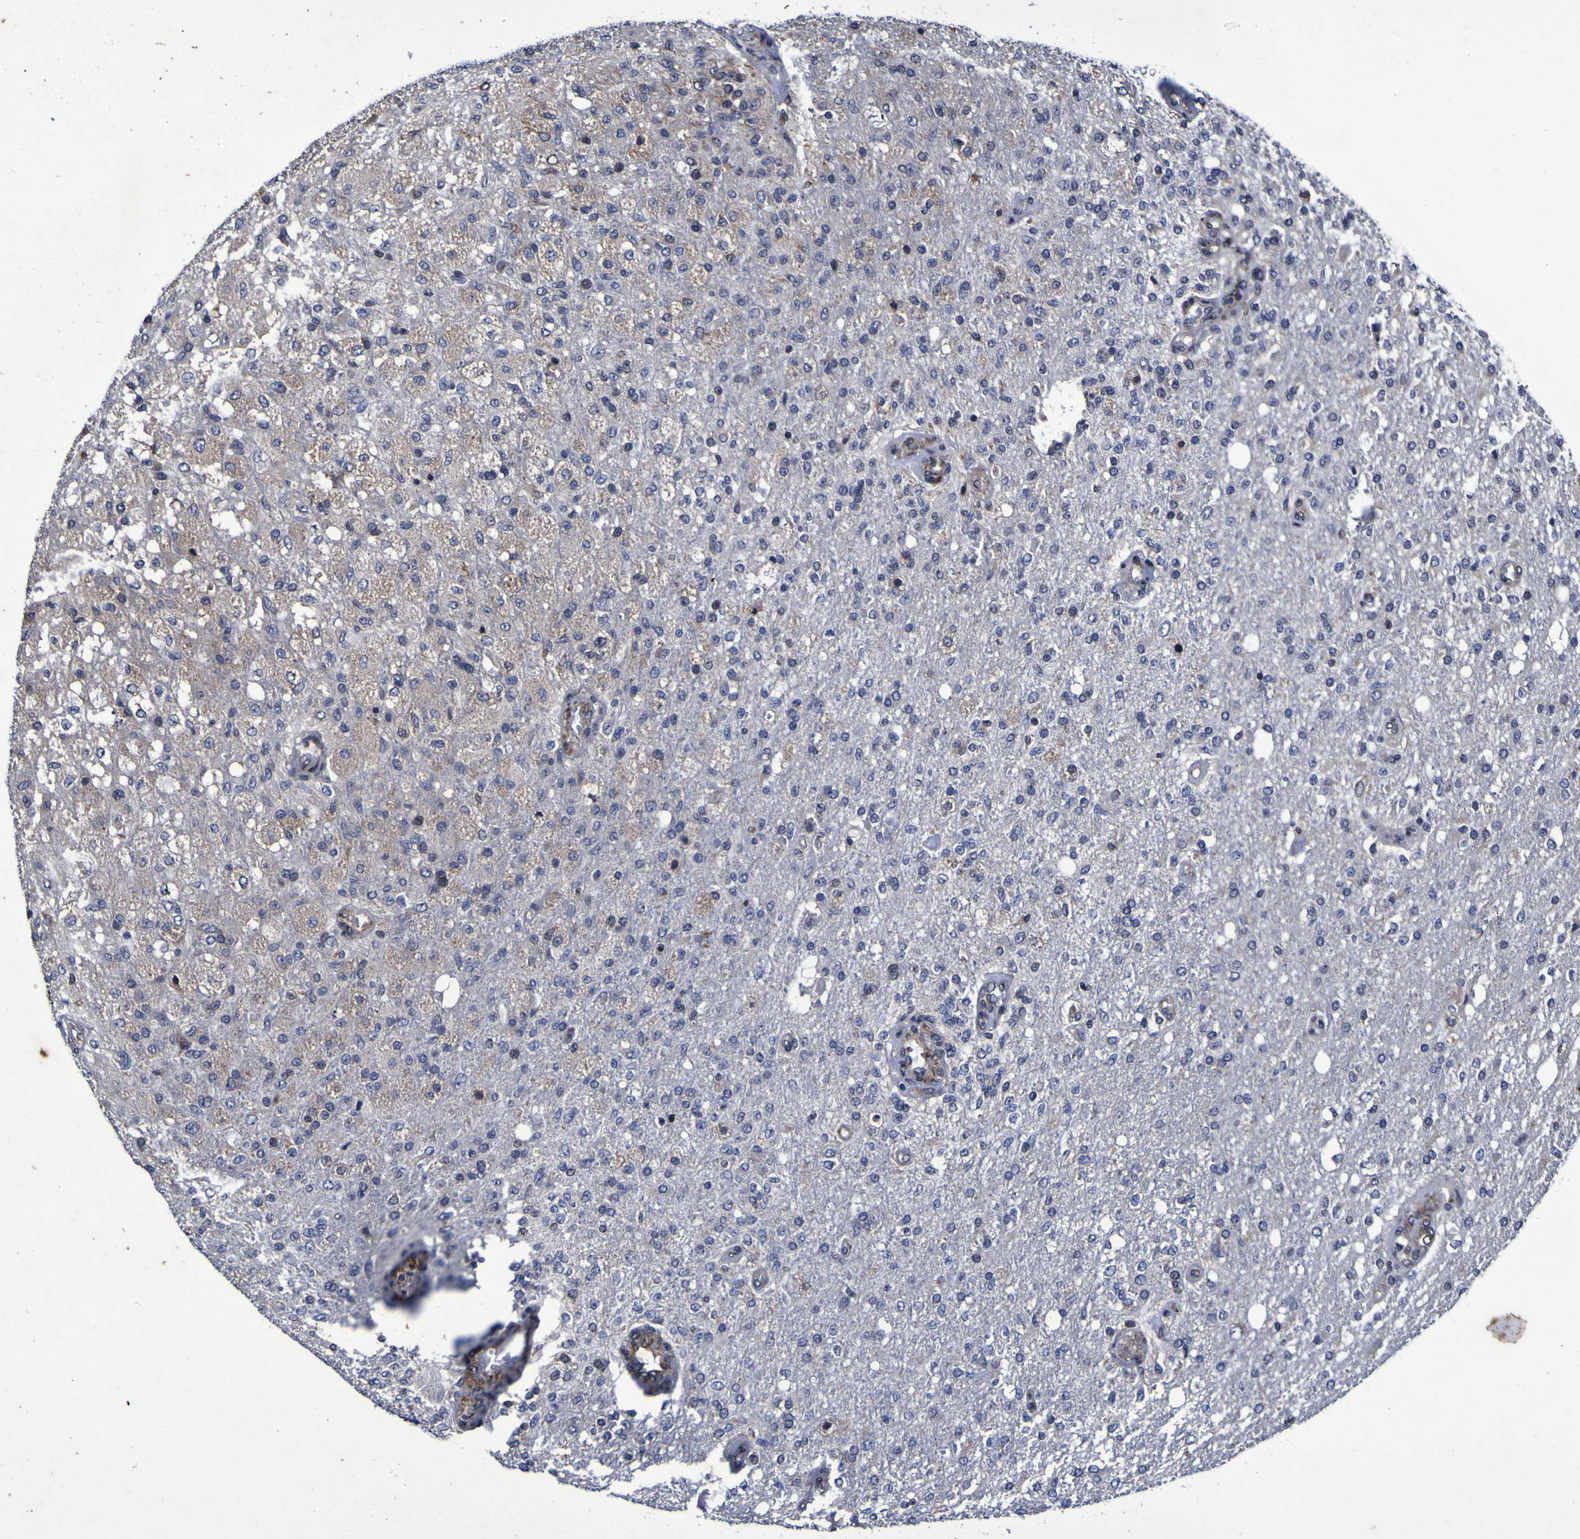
{"staining": {"intensity": "weak", "quantity": "<25%", "location": "cytoplasmic/membranous"}, "tissue": "glioma", "cell_type": "Tumor cells", "image_type": "cancer", "snomed": [{"axis": "morphology", "description": "Normal tissue, NOS"}, {"axis": "morphology", "description": "Glioma, malignant, High grade"}, {"axis": "topography", "description": "Cerebral cortex"}], "caption": "An immunohistochemistry (IHC) histopathology image of glioma is shown. There is no staining in tumor cells of glioma.", "gene": "P3H1", "patient": {"sex": "male", "age": 77}}